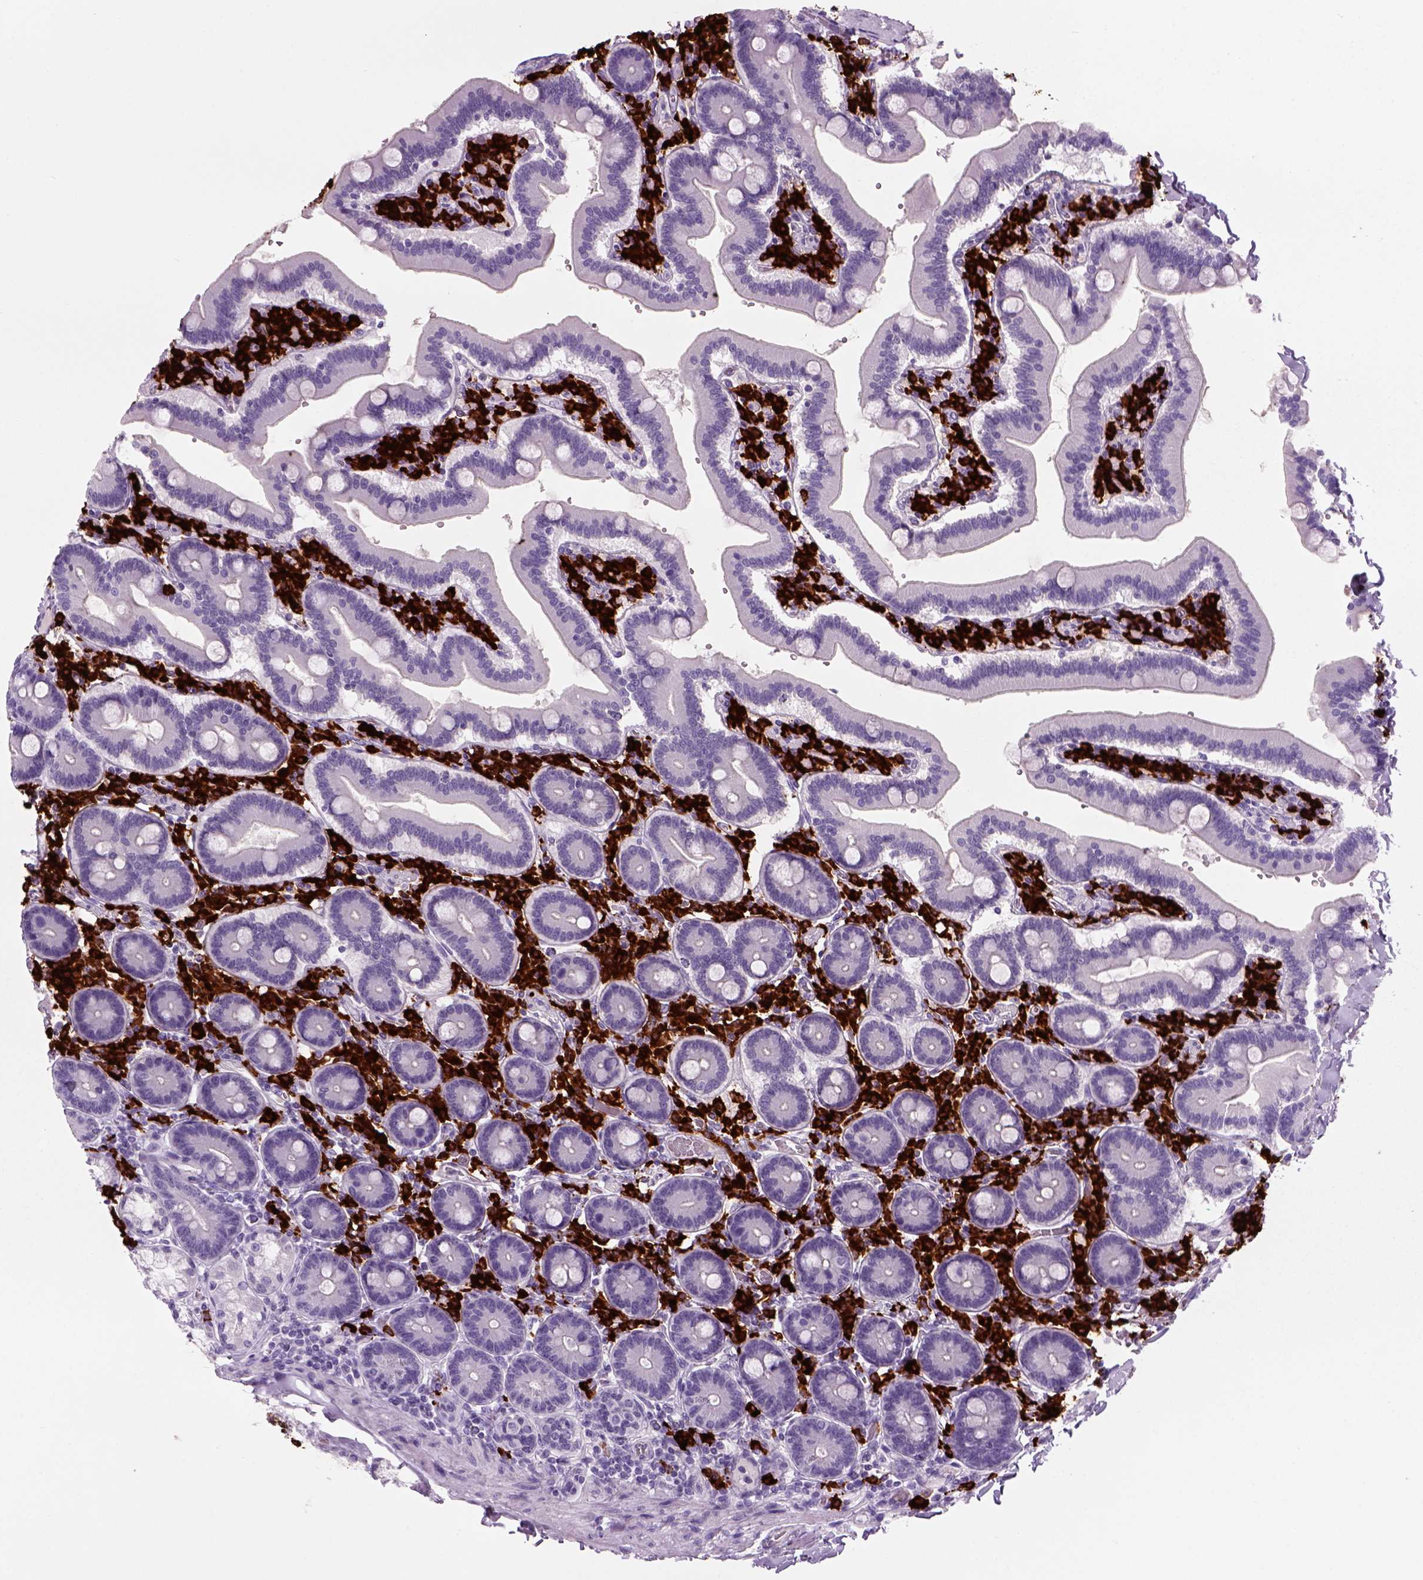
{"staining": {"intensity": "negative", "quantity": "none", "location": "none"}, "tissue": "duodenum", "cell_type": "Glandular cells", "image_type": "normal", "snomed": [{"axis": "morphology", "description": "Normal tissue, NOS"}, {"axis": "topography", "description": "Duodenum"}], "caption": "This is an immunohistochemistry histopathology image of normal human duodenum. There is no positivity in glandular cells.", "gene": "MZB1", "patient": {"sex": "female", "age": 62}}